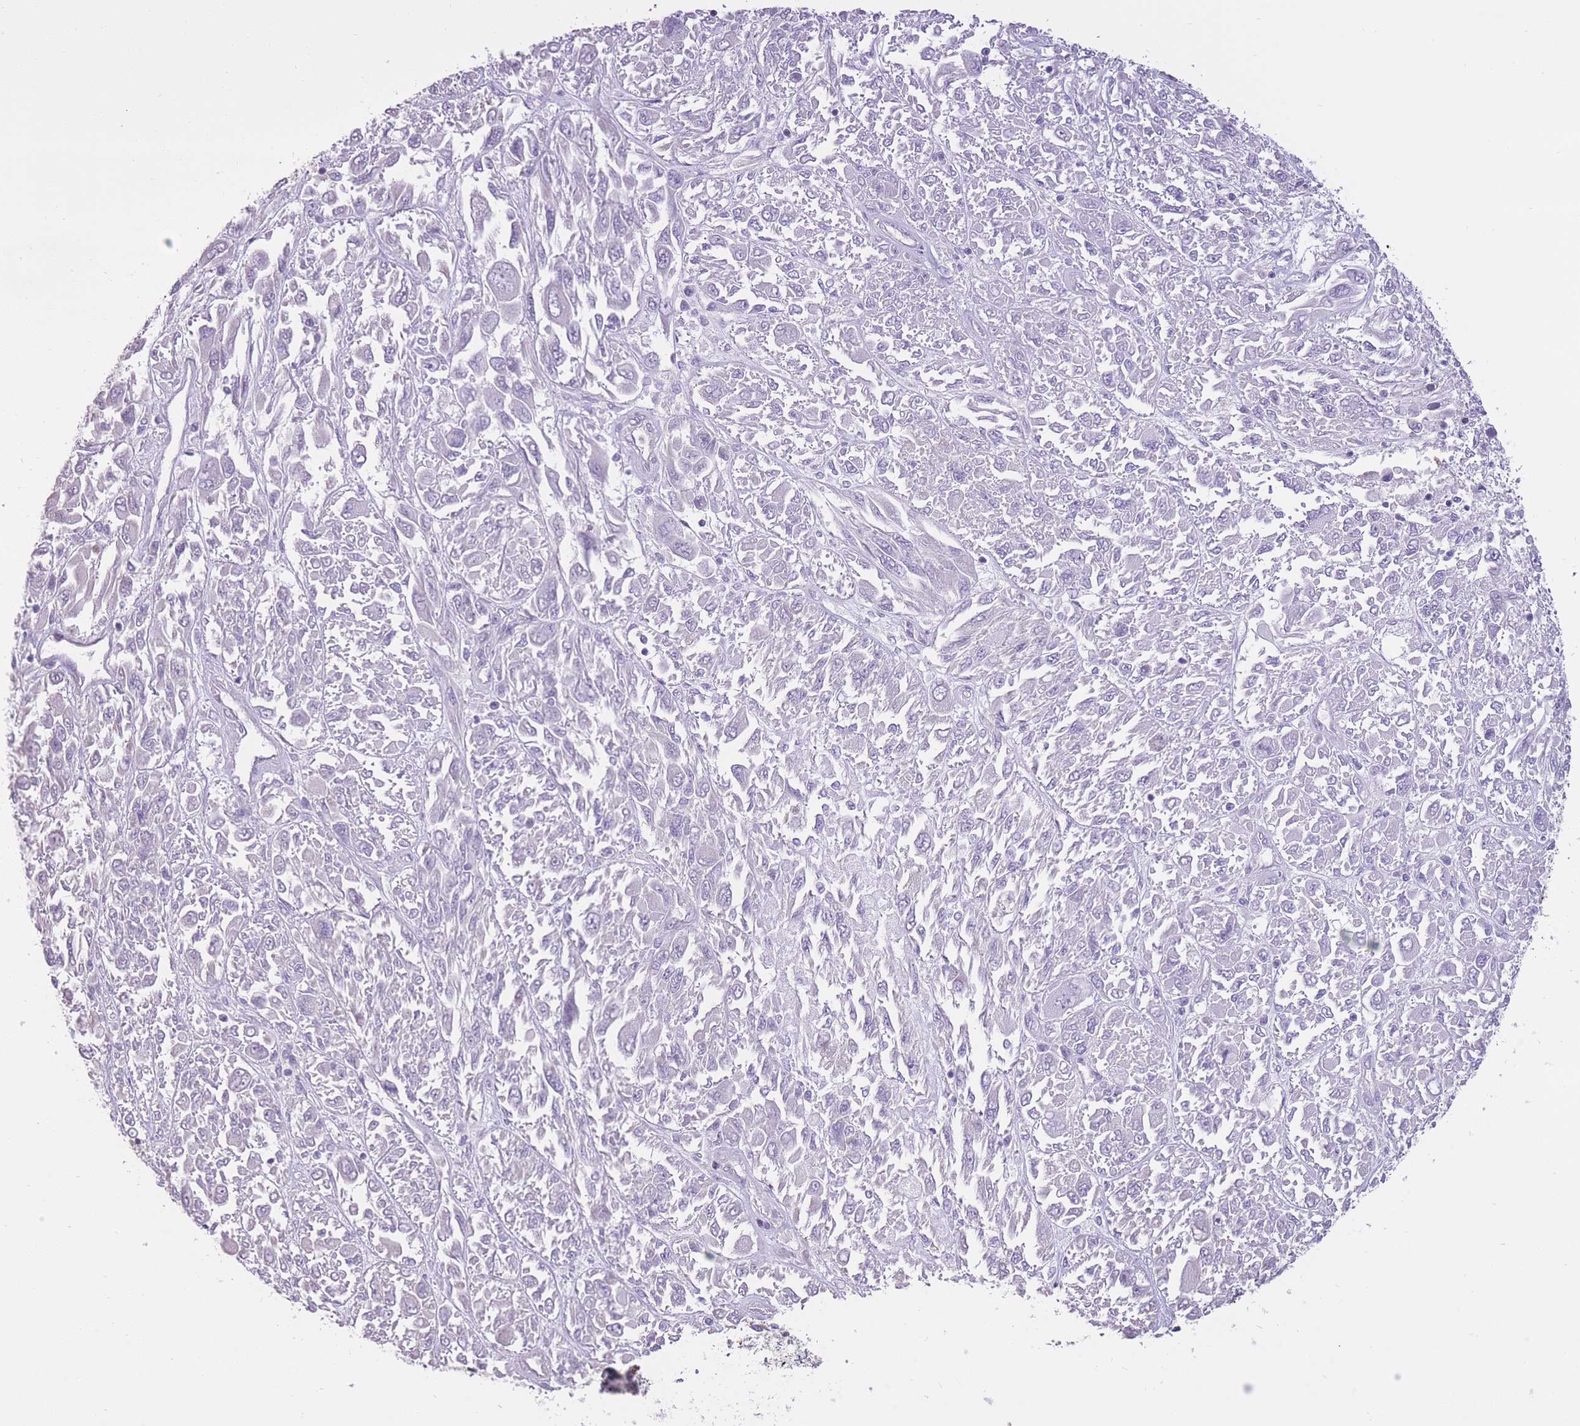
{"staining": {"intensity": "negative", "quantity": "none", "location": "none"}, "tissue": "melanoma", "cell_type": "Tumor cells", "image_type": "cancer", "snomed": [{"axis": "morphology", "description": "Malignant melanoma, NOS"}, {"axis": "topography", "description": "Skin"}], "caption": "Tumor cells are negative for protein expression in human melanoma.", "gene": "WDR70", "patient": {"sex": "female", "age": 91}}